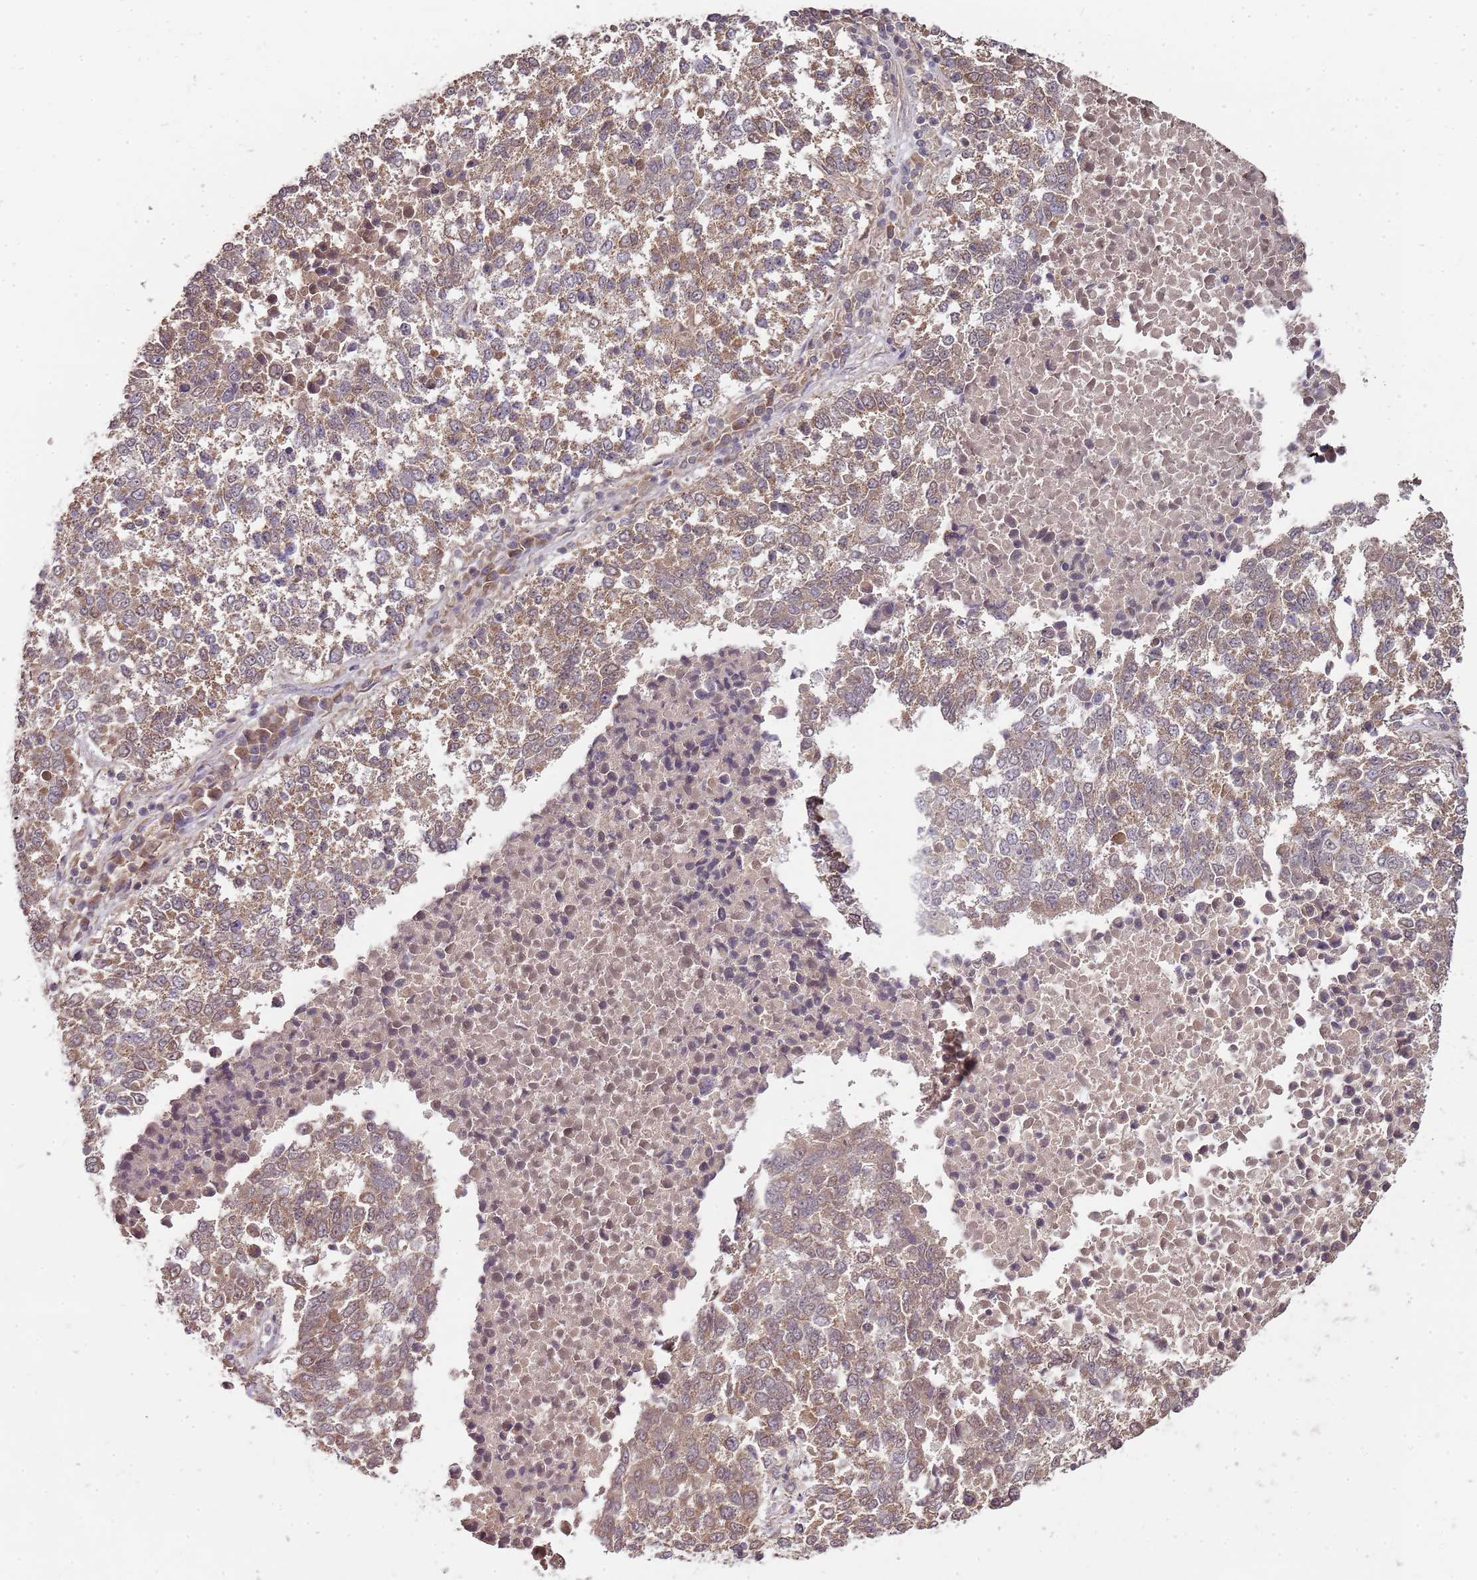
{"staining": {"intensity": "moderate", "quantity": ">75%", "location": "cytoplasmic/membranous"}, "tissue": "lung cancer", "cell_type": "Tumor cells", "image_type": "cancer", "snomed": [{"axis": "morphology", "description": "Squamous cell carcinoma, NOS"}, {"axis": "topography", "description": "Lung"}], "caption": "Lung squamous cell carcinoma stained for a protein reveals moderate cytoplasmic/membranous positivity in tumor cells. (Stains: DAB (3,3'-diaminobenzidine) in brown, nuclei in blue, Microscopy: brightfield microscopy at high magnification).", "gene": "LIN37", "patient": {"sex": "male", "age": 73}}